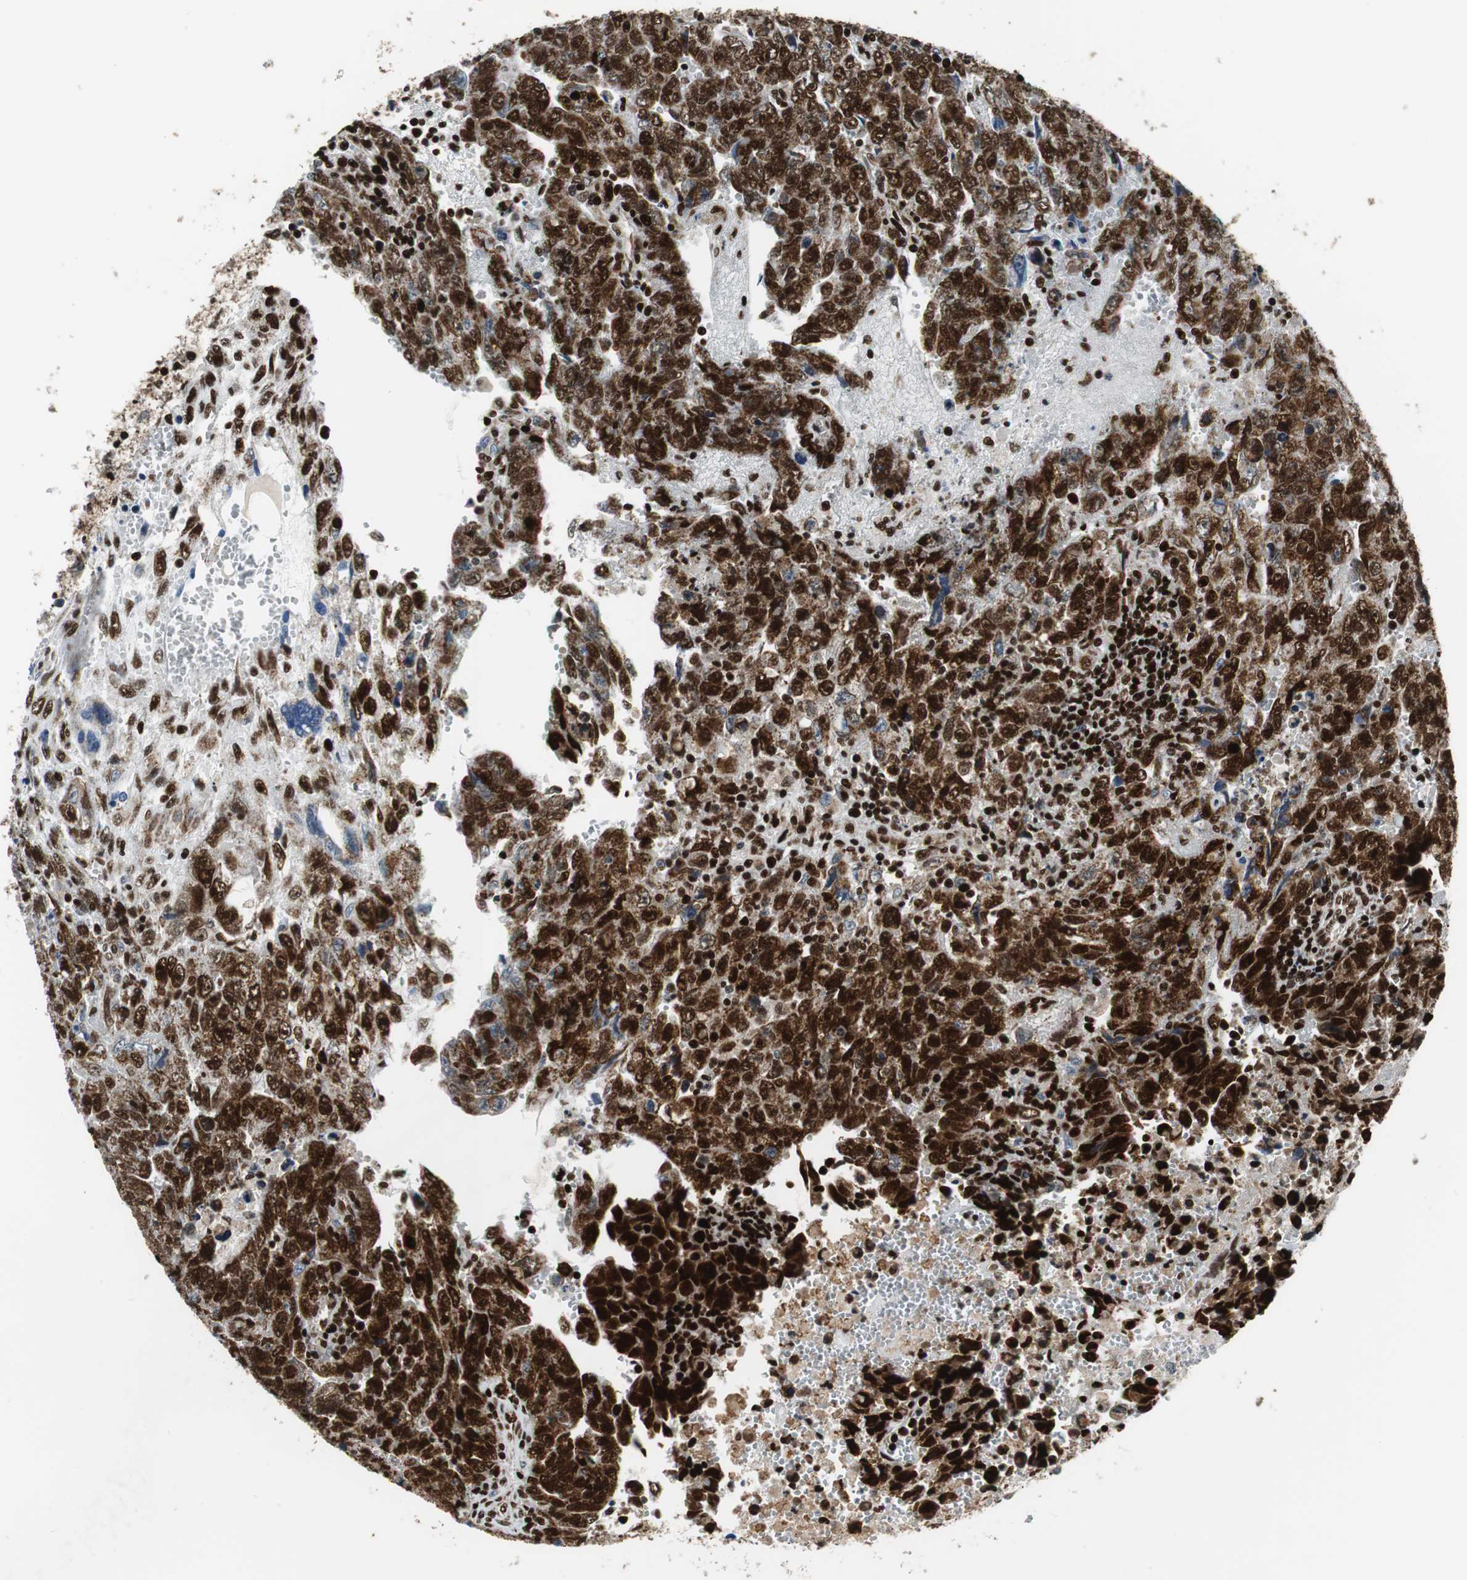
{"staining": {"intensity": "strong", "quantity": ">75%", "location": "cytoplasmic/membranous,nuclear"}, "tissue": "testis cancer", "cell_type": "Tumor cells", "image_type": "cancer", "snomed": [{"axis": "morphology", "description": "Carcinoma, Embryonal, NOS"}, {"axis": "topography", "description": "Testis"}], "caption": "Immunohistochemistry (IHC) histopathology image of neoplastic tissue: human embryonal carcinoma (testis) stained using immunohistochemistry (IHC) exhibits high levels of strong protein expression localized specifically in the cytoplasmic/membranous and nuclear of tumor cells, appearing as a cytoplasmic/membranous and nuclear brown color.", "gene": "HDAC1", "patient": {"sex": "male", "age": 28}}